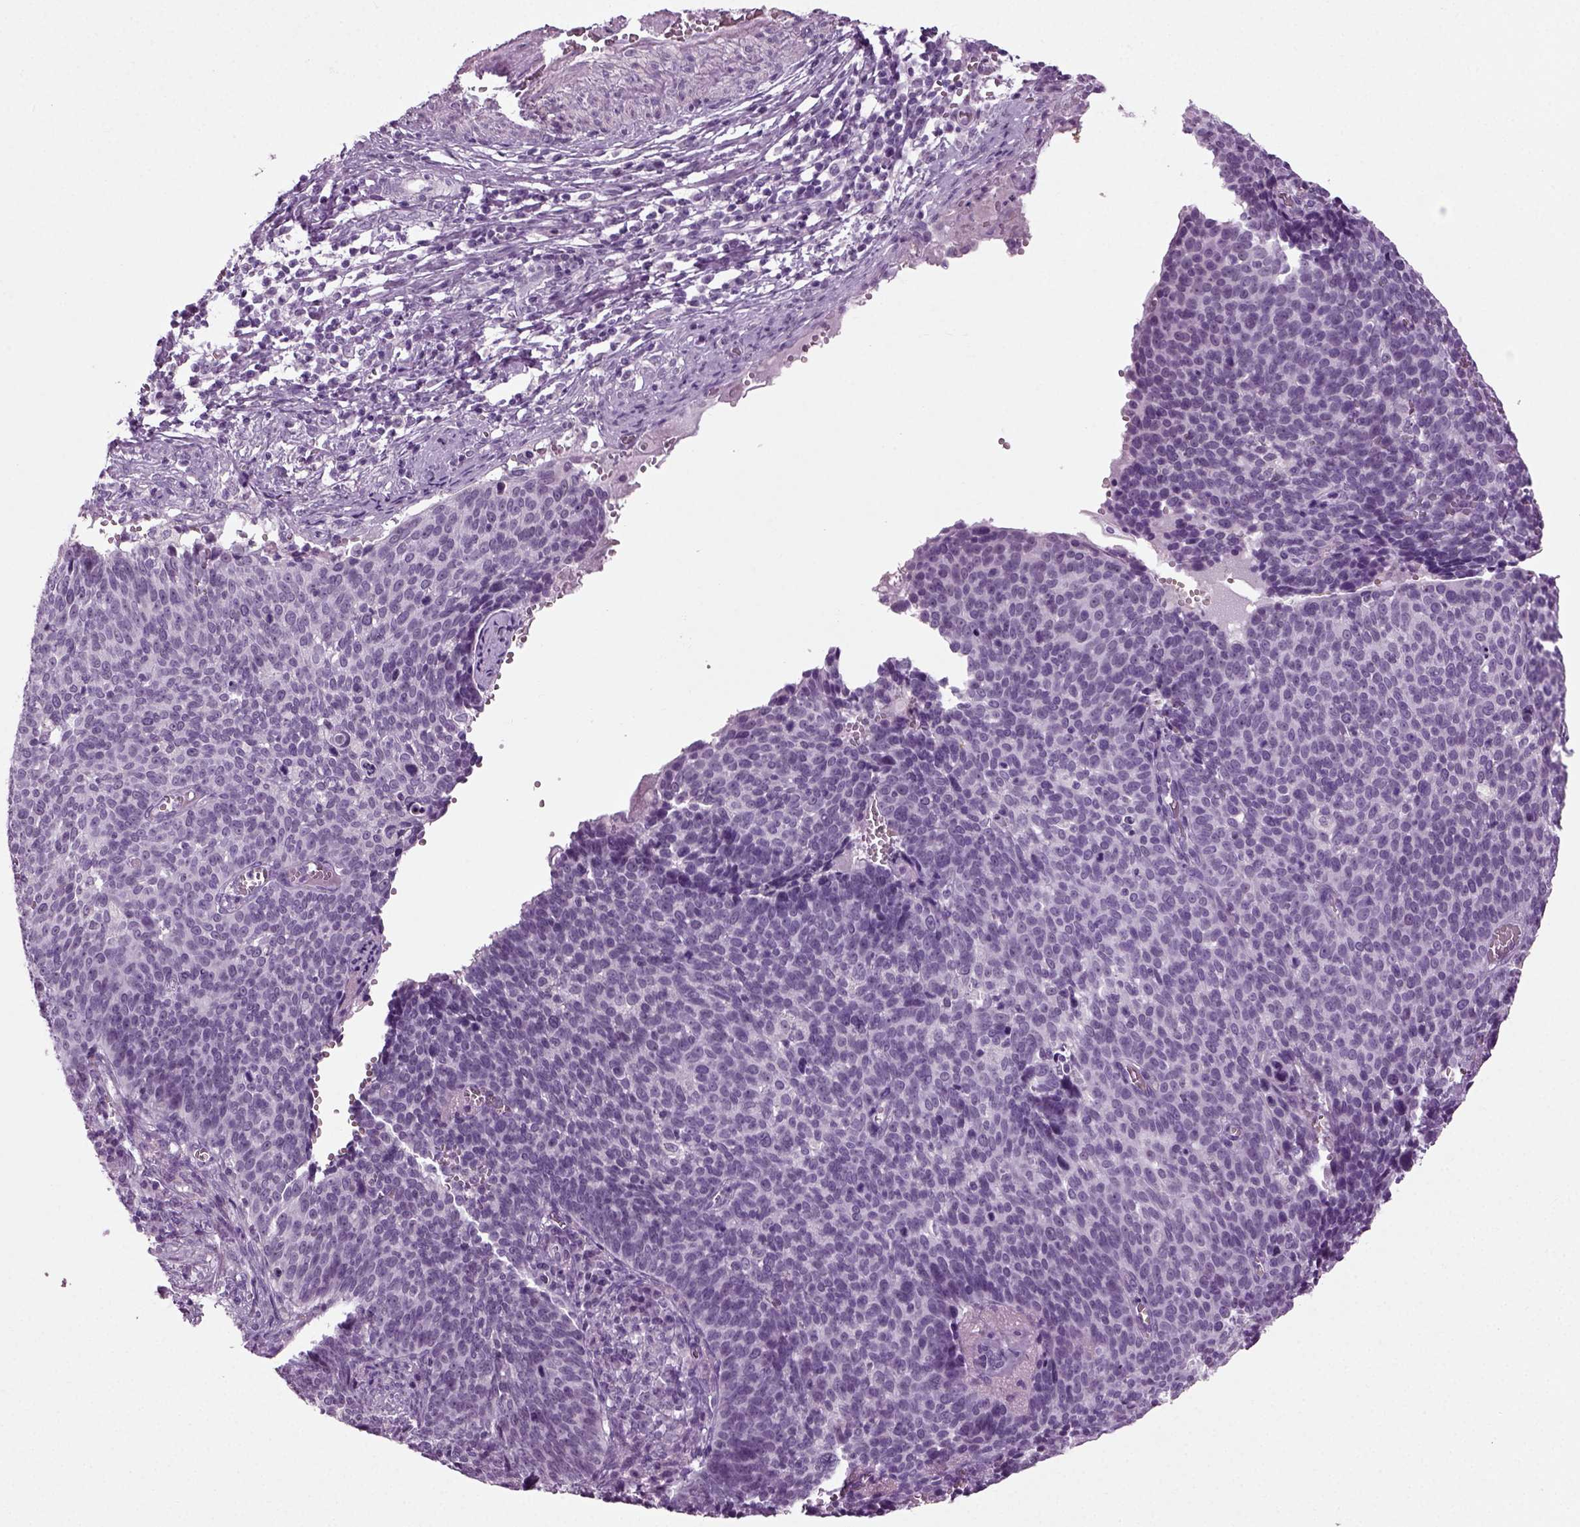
{"staining": {"intensity": "negative", "quantity": "none", "location": "none"}, "tissue": "cervical cancer", "cell_type": "Tumor cells", "image_type": "cancer", "snomed": [{"axis": "morphology", "description": "Normal tissue, NOS"}, {"axis": "morphology", "description": "Squamous cell carcinoma, NOS"}, {"axis": "topography", "description": "Cervix"}], "caption": "High magnification brightfield microscopy of cervical cancer stained with DAB (3,3'-diaminobenzidine) (brown) and counterstained with hematoxylin (blue): tumor cells show no significant expression. (DAB immunohistochemistry, high magnification).", "gene": "ZC2HC1C", "patient": {"sex": "female", "age": 39}}